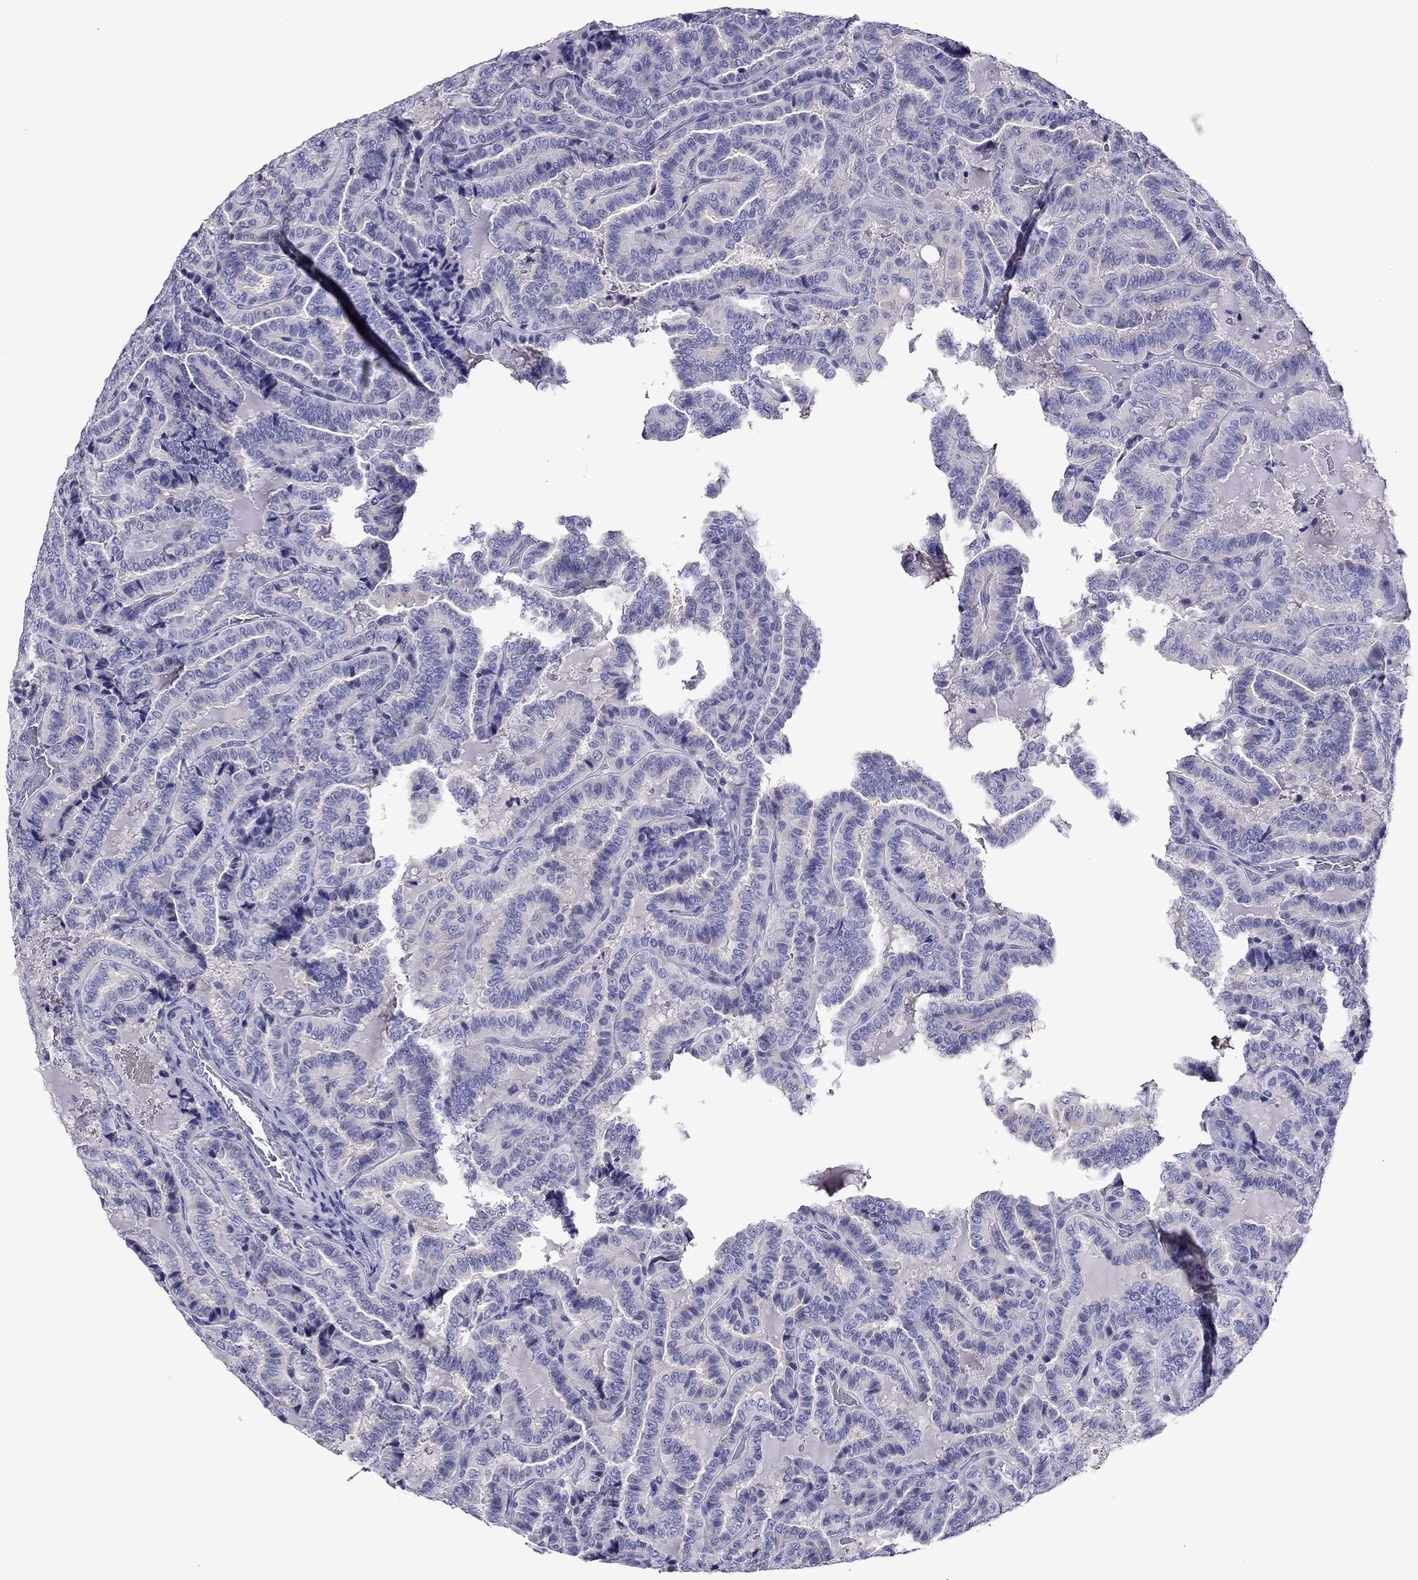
{"staining": {"intensity": "negative", "quantity": "none", "location": "none"}, "tissue": "thyroid cancer", "cell_type": "Tumor cells", "image_type": "cancer", "snomed": [{"axis": "morphology", "description": "Papillary adenocarcinoma, NOS"}, {"axis": "topography", "description": "Thyroid gland"}], "caption": "This micrograph is of thyroid cancer (papillary adenocarcinoma) stained with immunohistochemistry (IHC) to label a protein in brown with the nuclei are counter-stained blue. There is no expression in tumor cells. (DAB immunohistochemistry visualized using brightfield microscopy, high magnification).", "gene": "SCG2", "patient": {"sex": "female", "age": 39}}